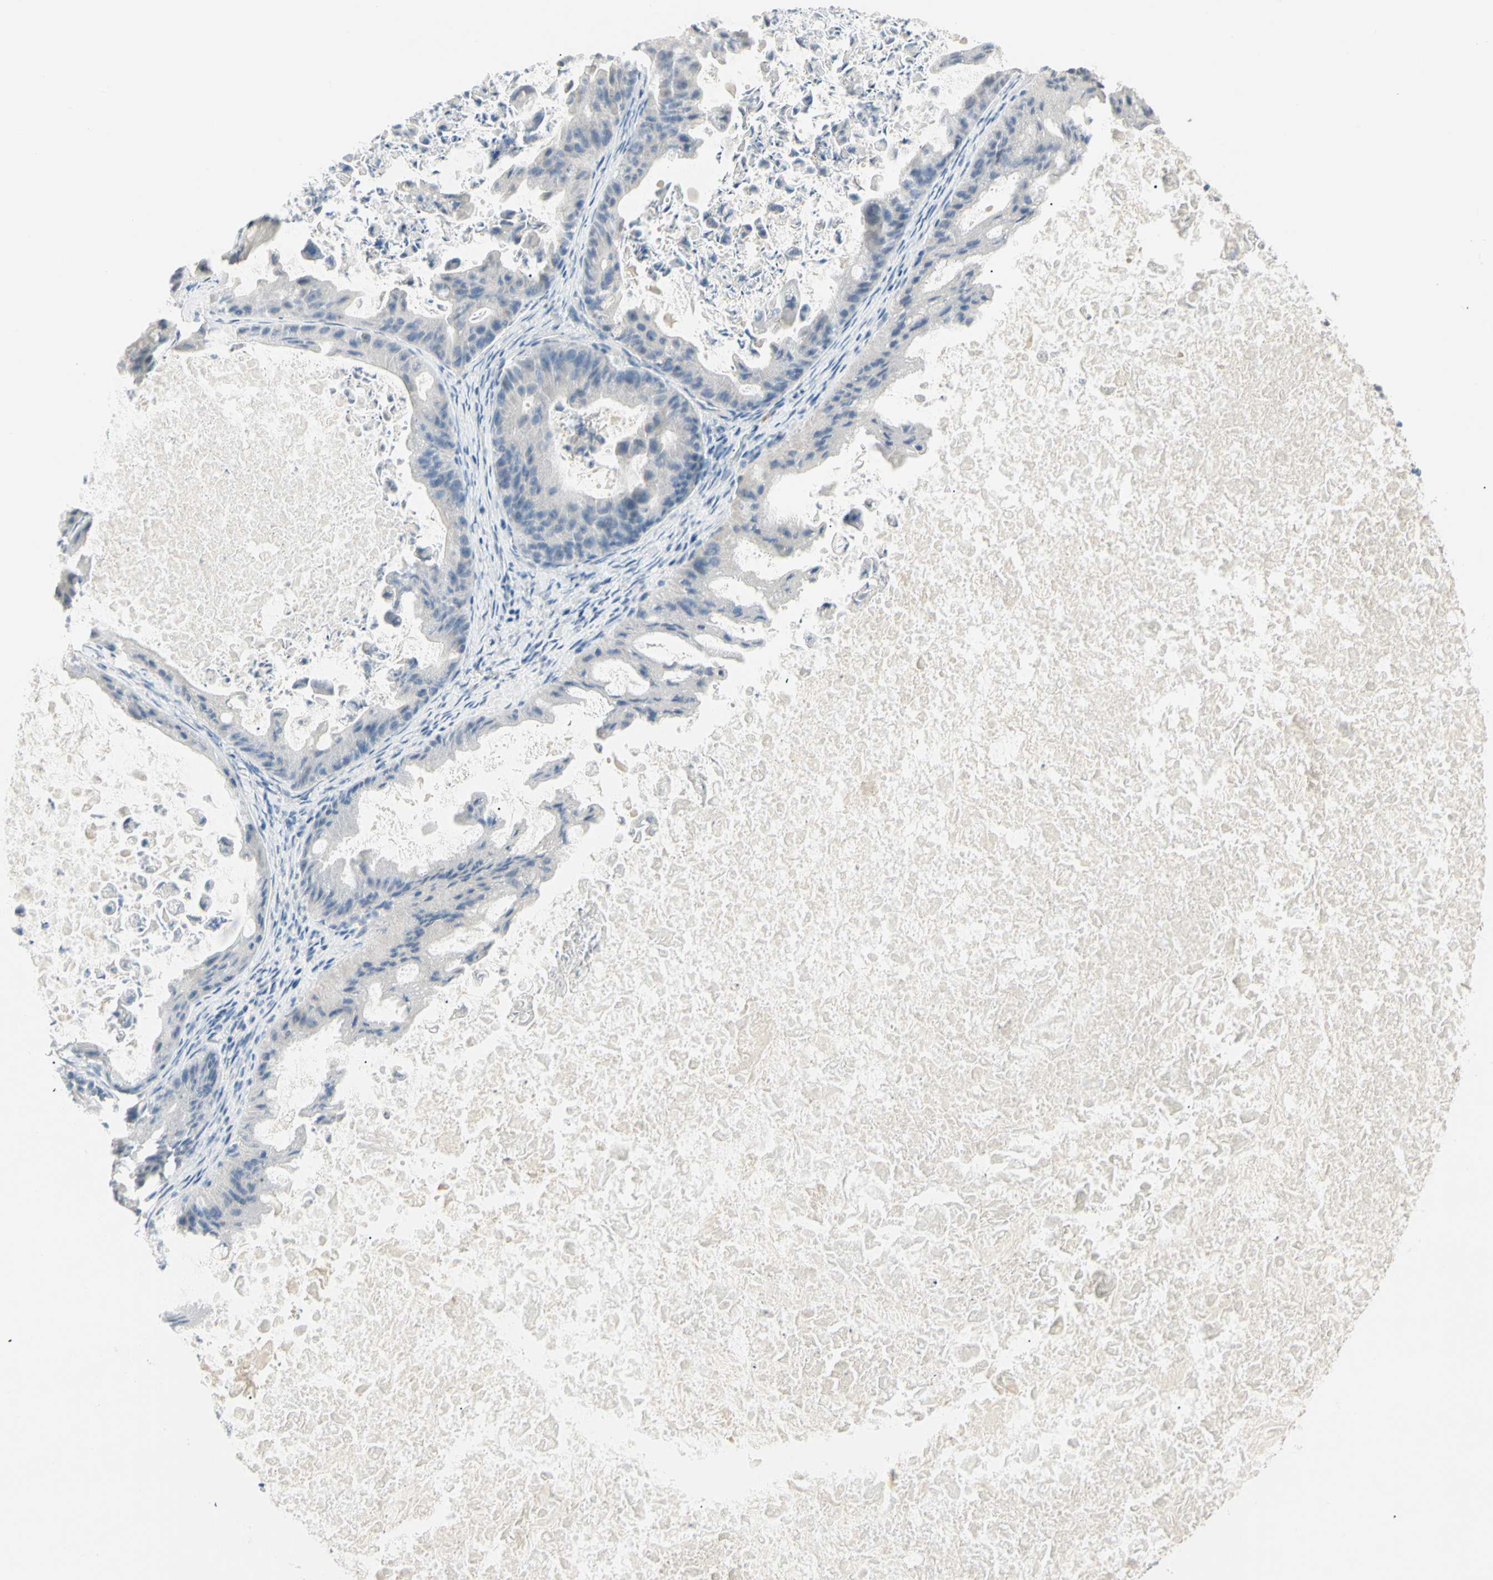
{"staining": {"intensity": "negative", "quantity": "none", "location": "none"}, "tissue": "ovarian cancer", "cell_type": "Tumor cells", "image_type": "cancer", "snomed": [{"axis": "morphology", "description": "Cystadenocarcinoma, mucinous, NOS"}, {"axis": "topography", "description": "Ovary"}], "caption": "An immunohistochemistry micrograph of mucinous cystadenocarcinoma (ovarian) is shown. There is no staining in tumor cells of mucinous cystadenocarcinoma (ovarian).", "gene": "ALDH18A1", "patient": {"sex": "female", "age": 37}}